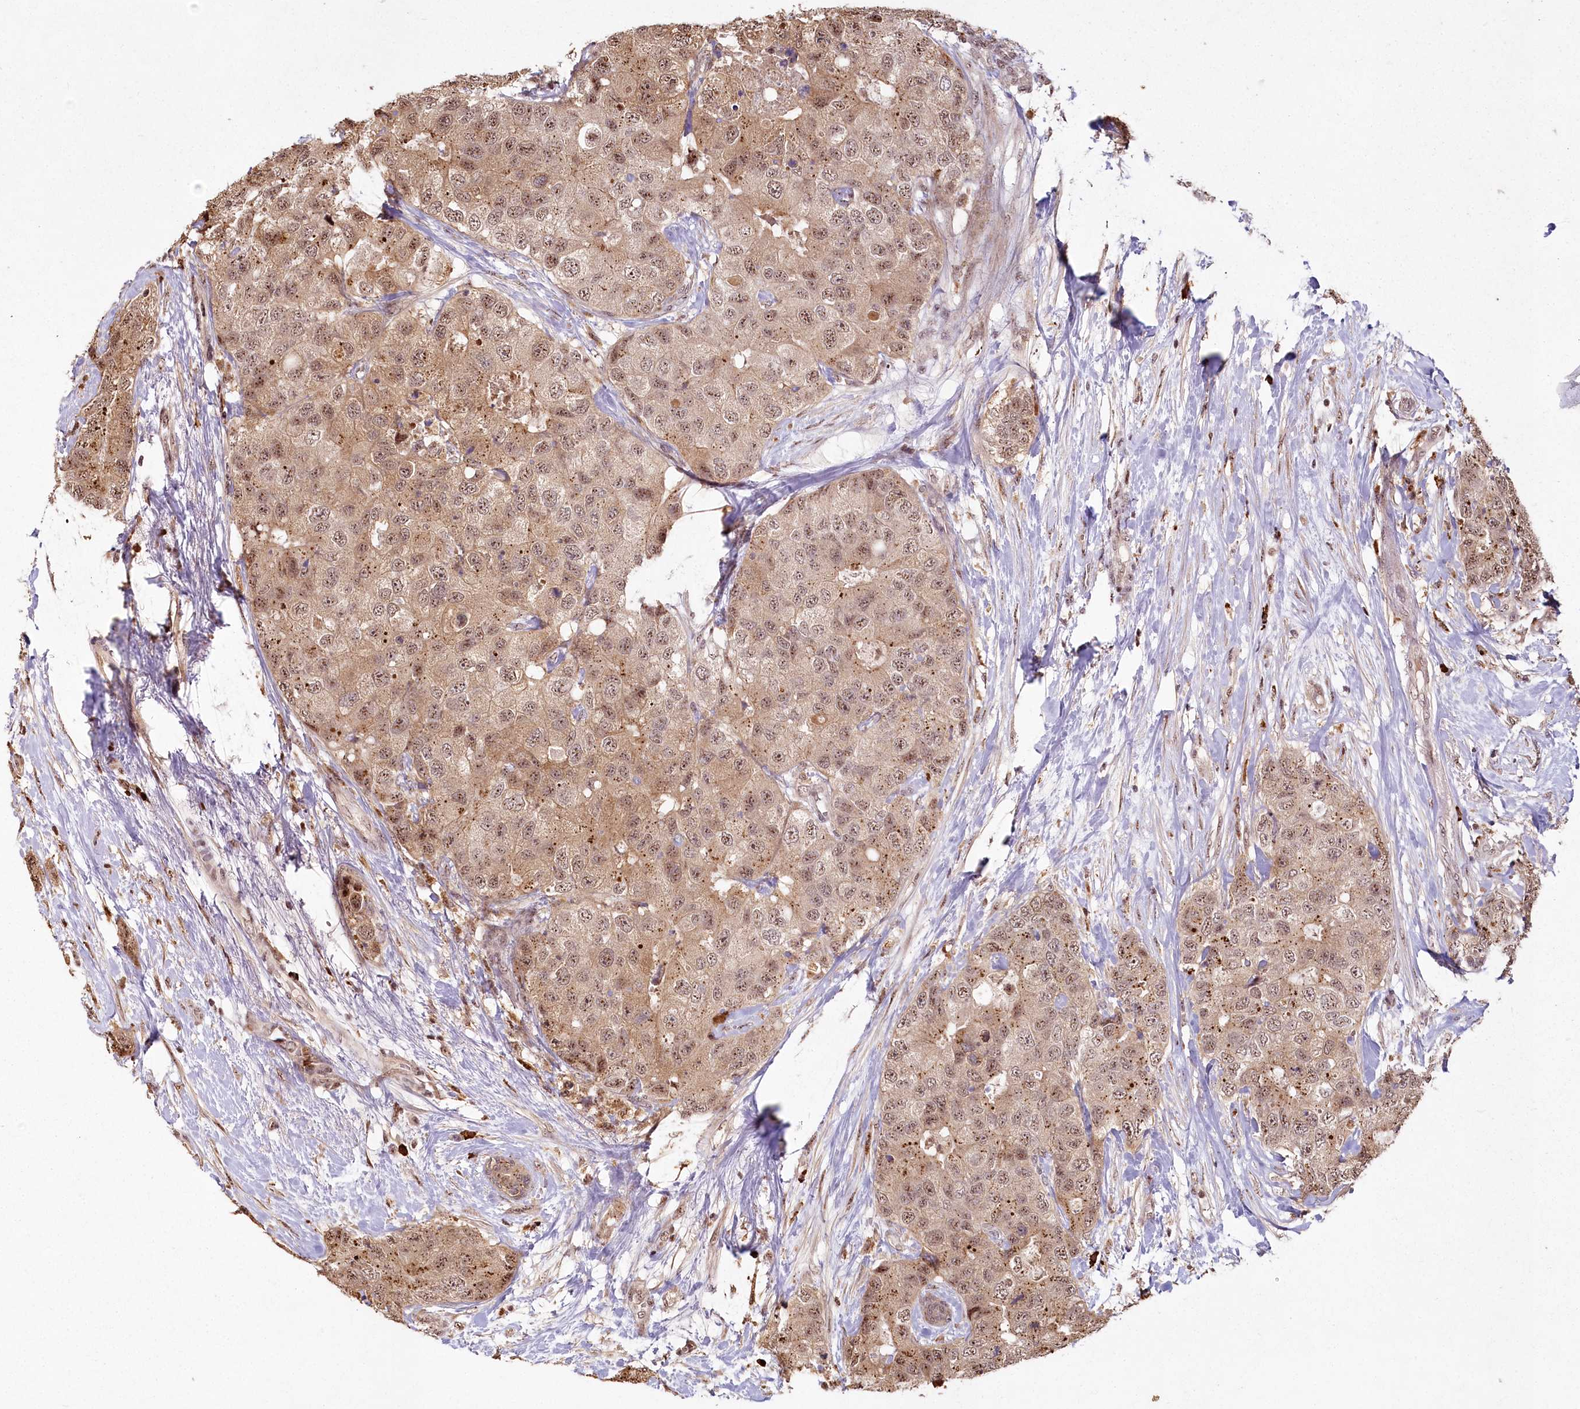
{"staining": {"intensity": "weak", "quantity": ">75%", "location": "cytoplasmic/membranous,nuclear"}, "tissue": "breast cancer", "cell_type": "Tumor cells", "image_type": "cancer", "snomed": [{"axis": "morphology", "description": "Duct carcinoma"}, {"axis": "topography", "description": "Breast"}], "caption": "This image reveals immunohistochemistry staining of human breast invasive ductal carcinoma, with low weak cytoplasmic/membranous and nuclear positivity in about >75% of tumor cells.", "gene": "PYROXD1", "patient": {"sex": "female", "age": 62}}